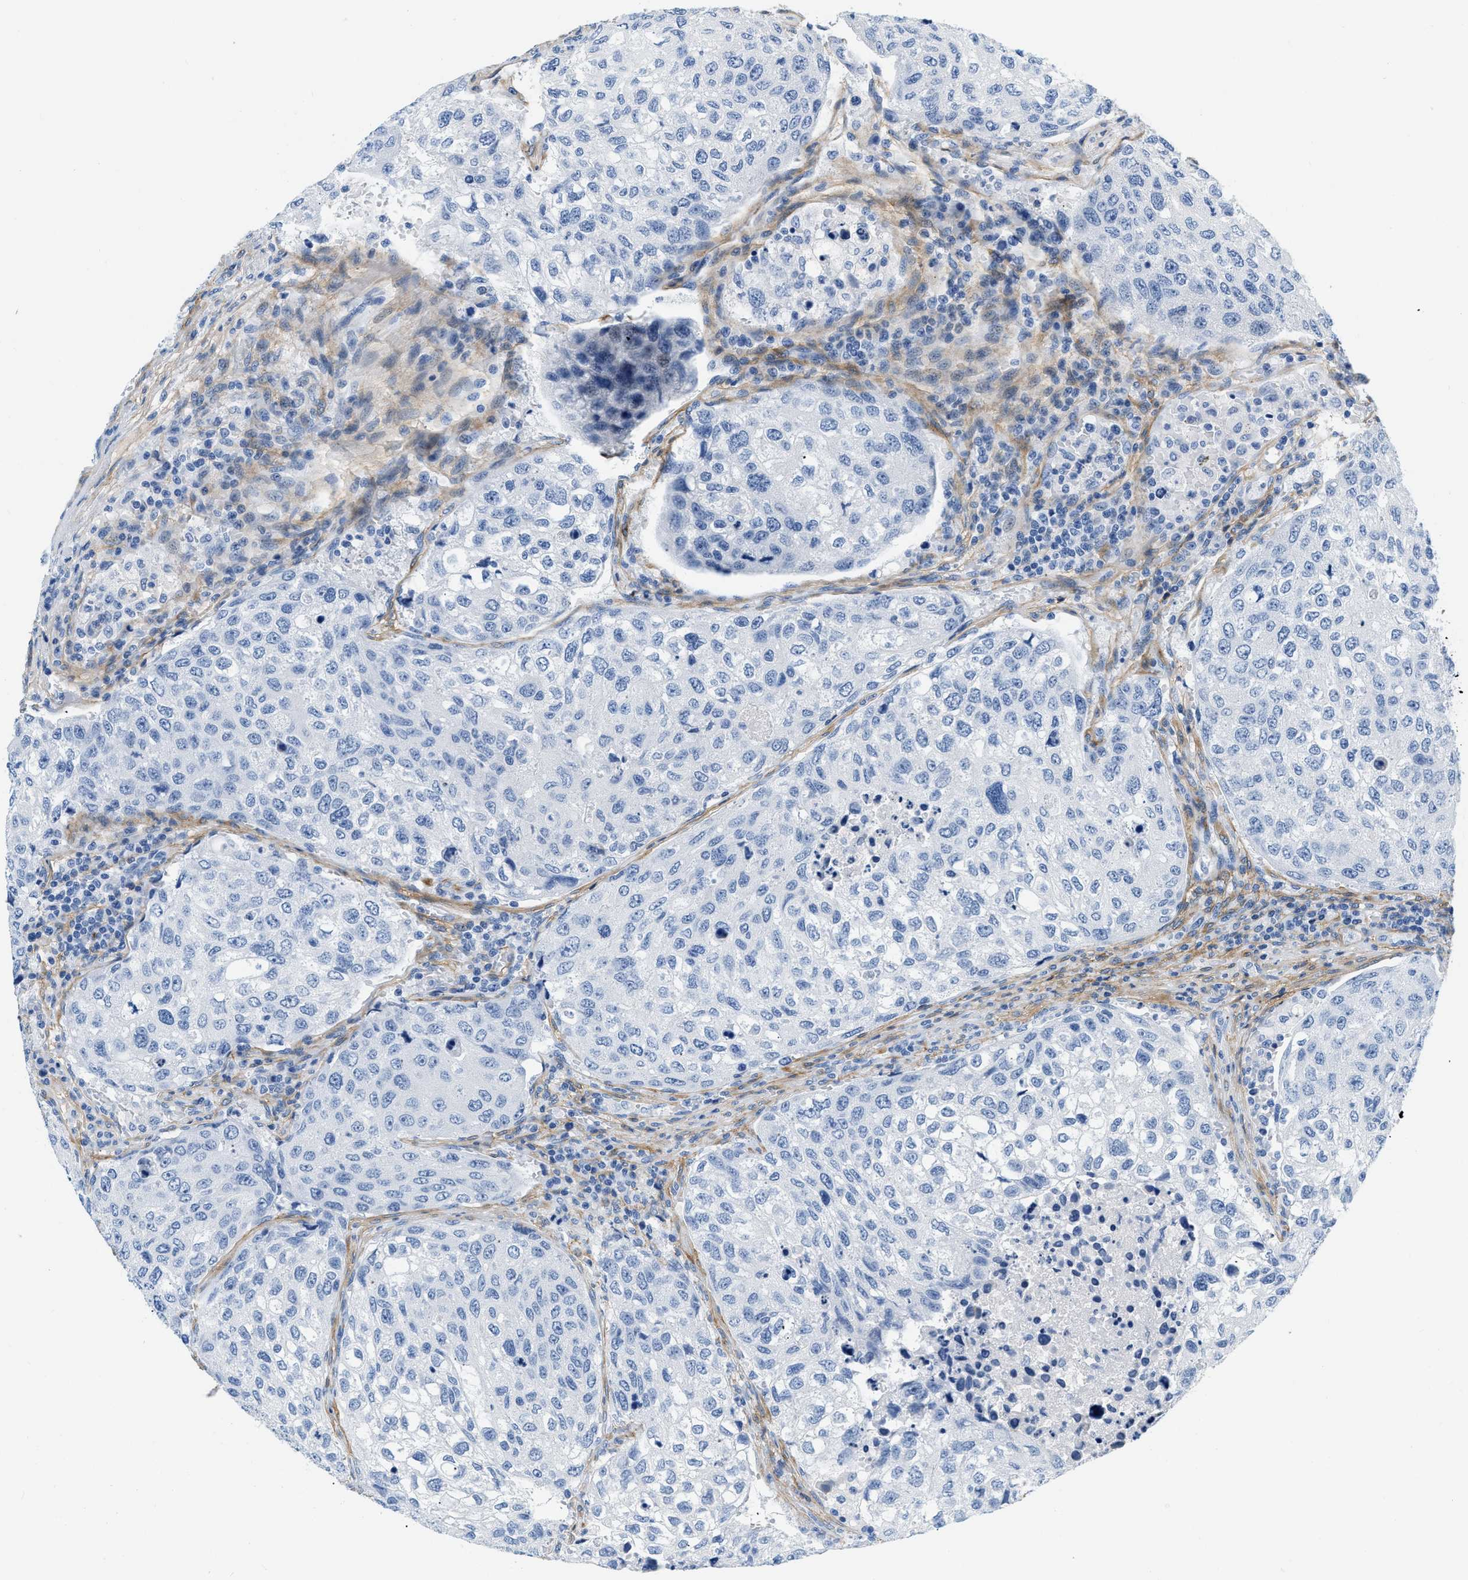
{"staining": {"intensity": "negative", "quantity": "none", "location": "none"}, "tissue": "urothelial cancer", "cell_type": "Tumor cells", "image_type": "cancer", "snomed": [{"axis": "morphology", "description": "Urothelial carcinoma, High grade"}, {"axis": "topography", "description": "Lymph node"}, {"axis": "topography", "description": "Urinary bladder"}], "caption": "This histopathology image is of urothelial cancer stained with IHC to label a protein in brown with the nuclei are counter-stained blue. There is no expression in tumor cells.", "gene": "PDGFRB", "patient": {"sex": "male", "age": 51}}